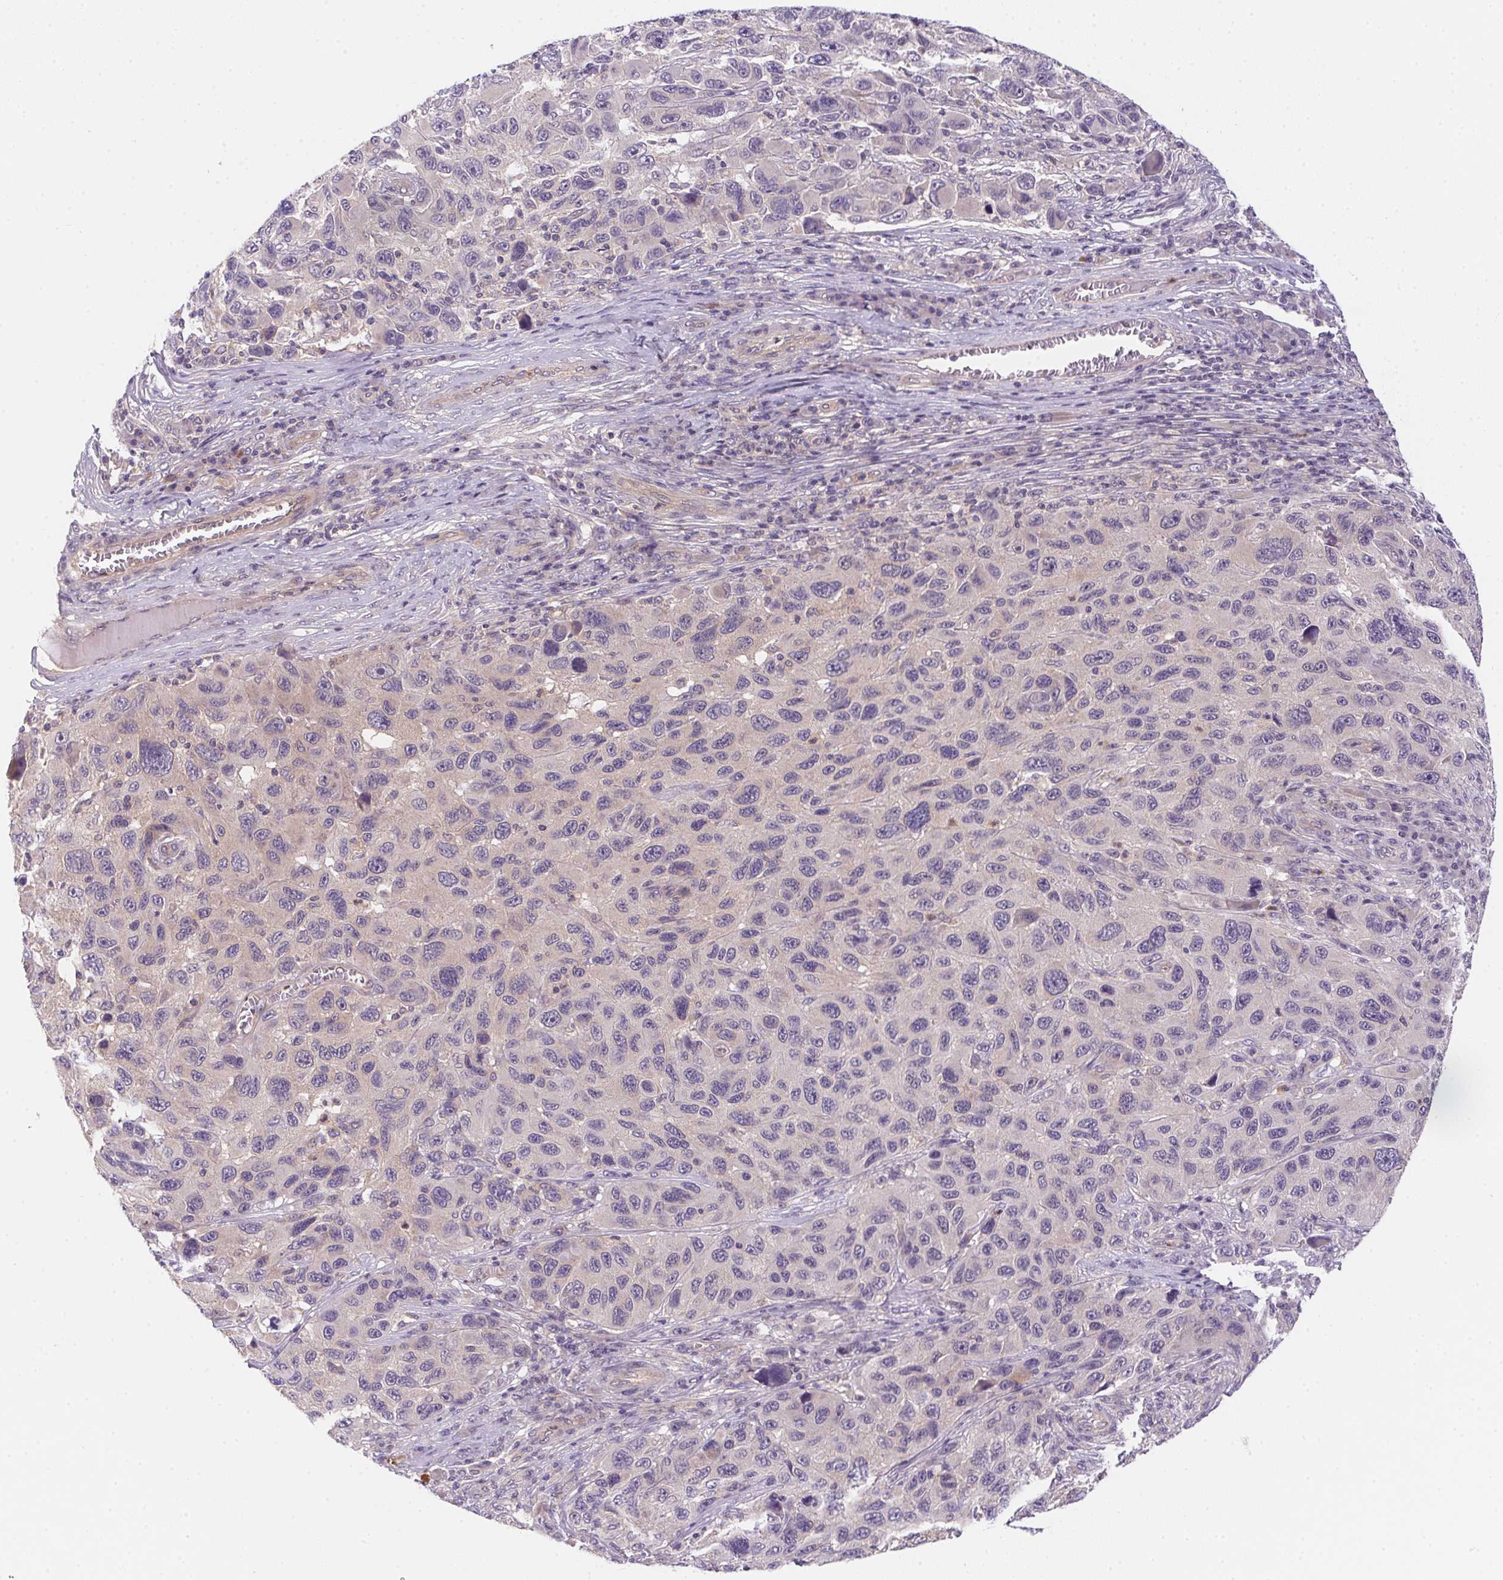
{"staining": {"intensity": "weak", "quantity": "<25%", "location": "cytoplasmic/membranous"}, "tissue": "melanoma", "cell_type": "Tumor cells", "image_type": "cancer", "snomed": [{"axis": "morphology", "description": "Malignant melanoma, NOS"}, {"axis": "topography", "description": "Skin"}], "caption": "IHC image of neoplastic tissue: melanoma stained with DAB displays no significant protein staining in tumor cells.", "gene": "PRKAA1", "patient": {"sex": "male", "age": 53}}